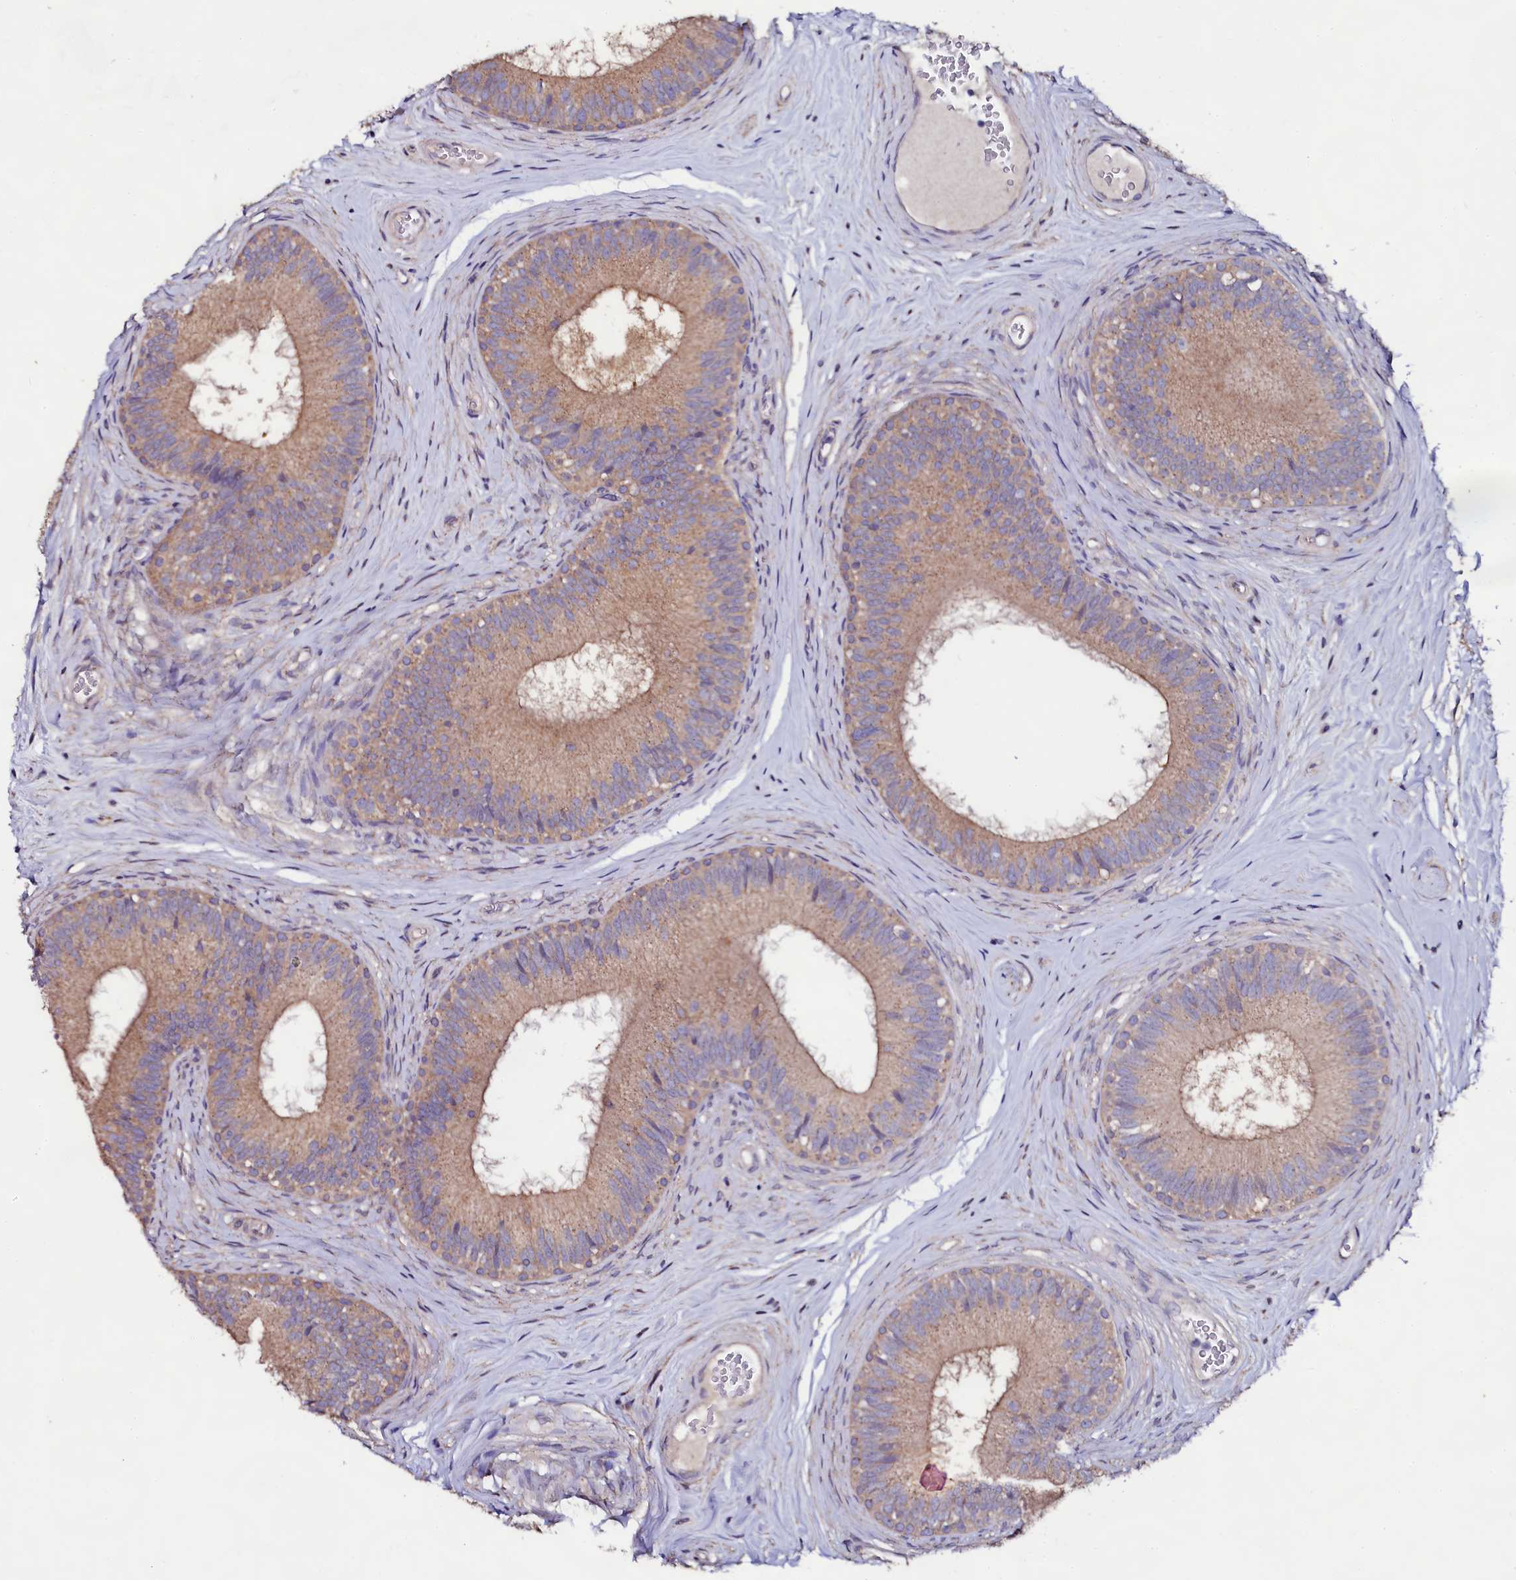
{"staining": {"intensity": "moderate", "quantity": ">75%", "location": "cytoplasmic/membranous"}, "tissue": "epididymis", "cell_type": "Glandular cells", "image_type": "normal", "snomed": [{"axis": "morphology", "description": "Normal tissue, NOS"}, {"axis": "topography", "description": "Epididymis"}], "caption": "Immunohistochemistry (IHC) photomicrograph of normal human epididymis stained for a protein (brown), which demonstrates medium levels of moderate cytoplasmic/membranous expression in about >75% of glandular cells.", "gene": "USPL1", "patient": {"sex": "male", "age": 33}}